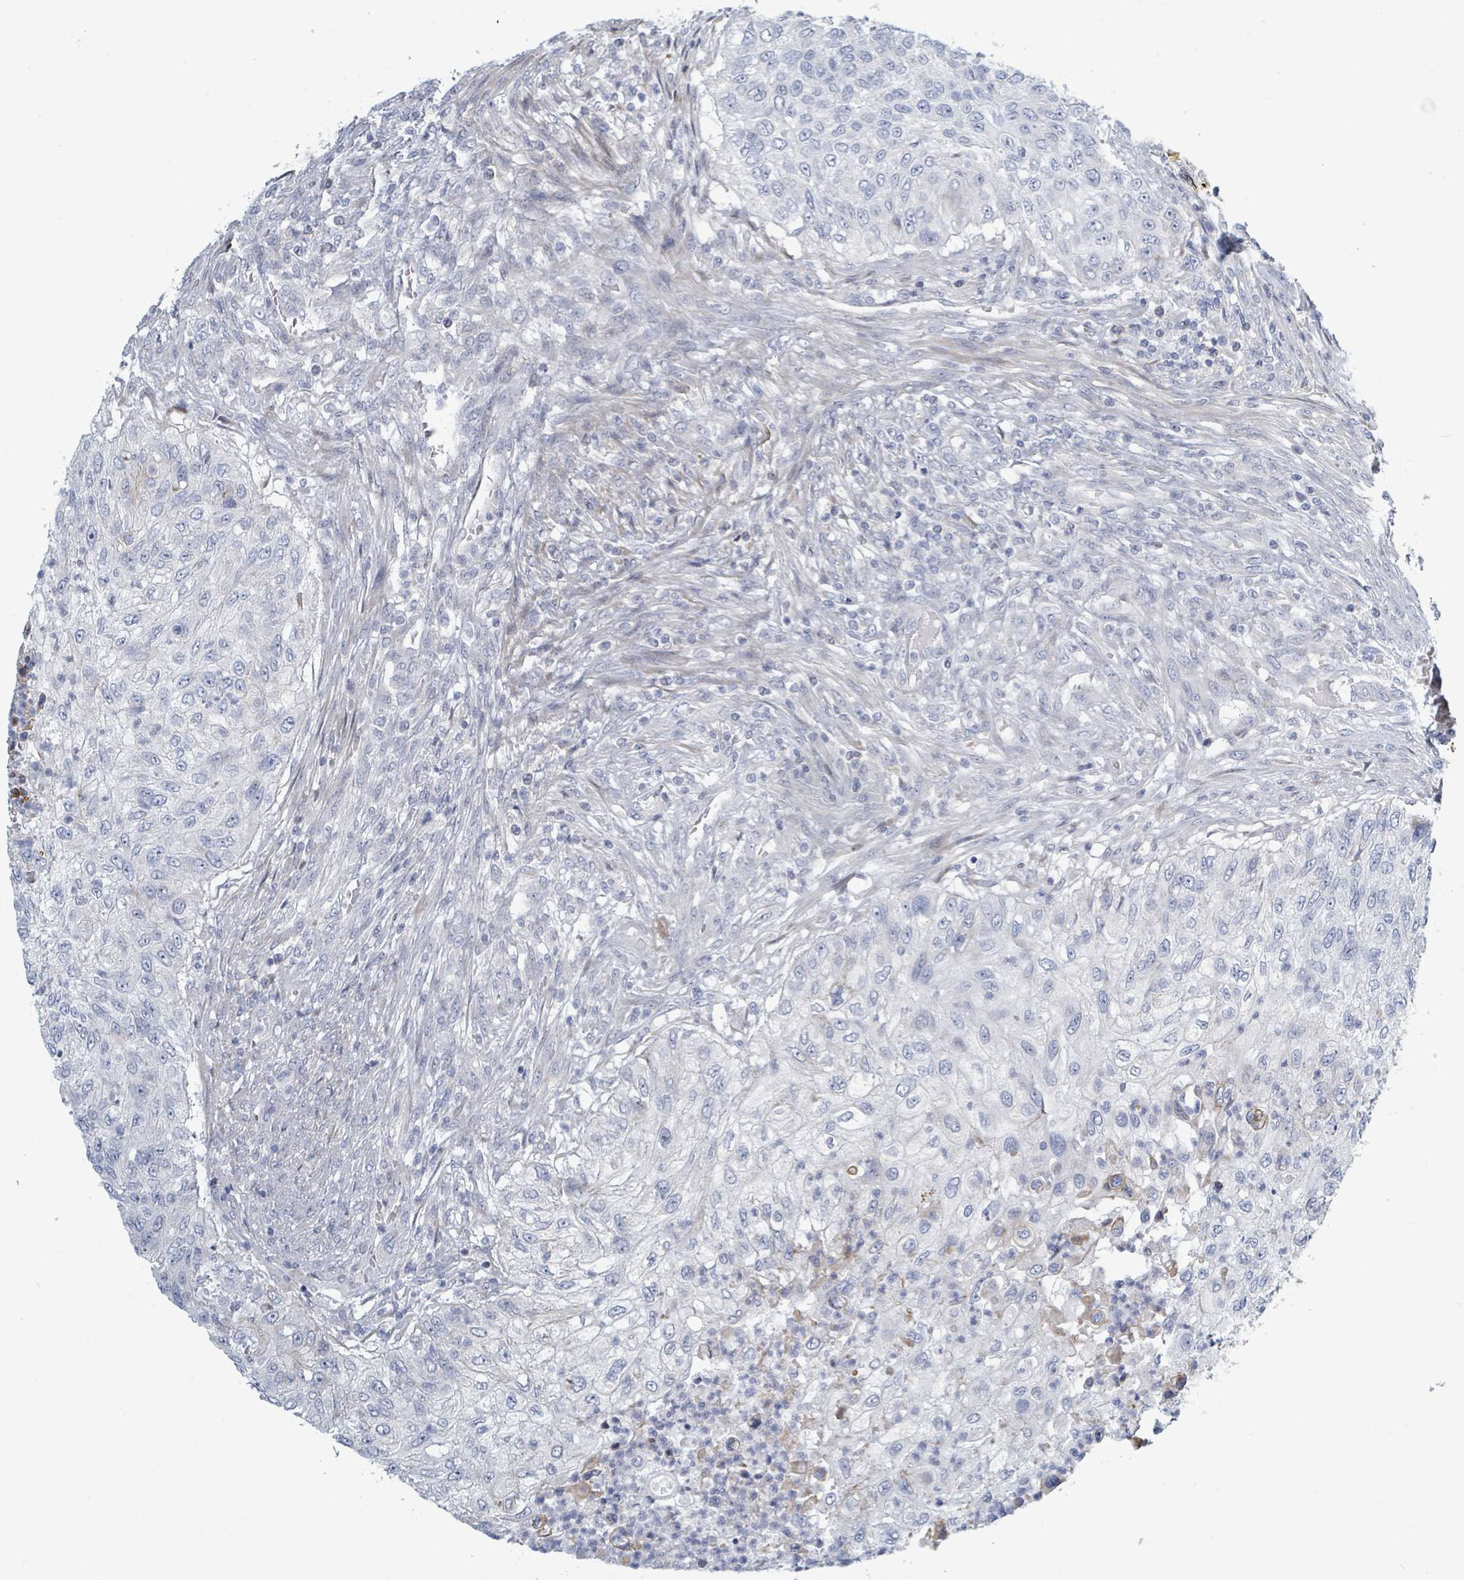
{"staining": {"intensity": "negative", "quantity": "none", "location": "none"}, "tissue": "urothelial cancer", "cell_type": "Tumor cells", "image_type": "cancer", "snomed": [{"axis": "morphology", "description": "Urothelial carcinoma, High grade"}, {"axis": "topography", "description": "Urinary bladder"}], "caption": "High-grade urothelial carcinoma stained for a protein using IHC reveals no staining tumor cells.", "gene": "RAB33B", "patient": {"sex": "female", "age": 60}}